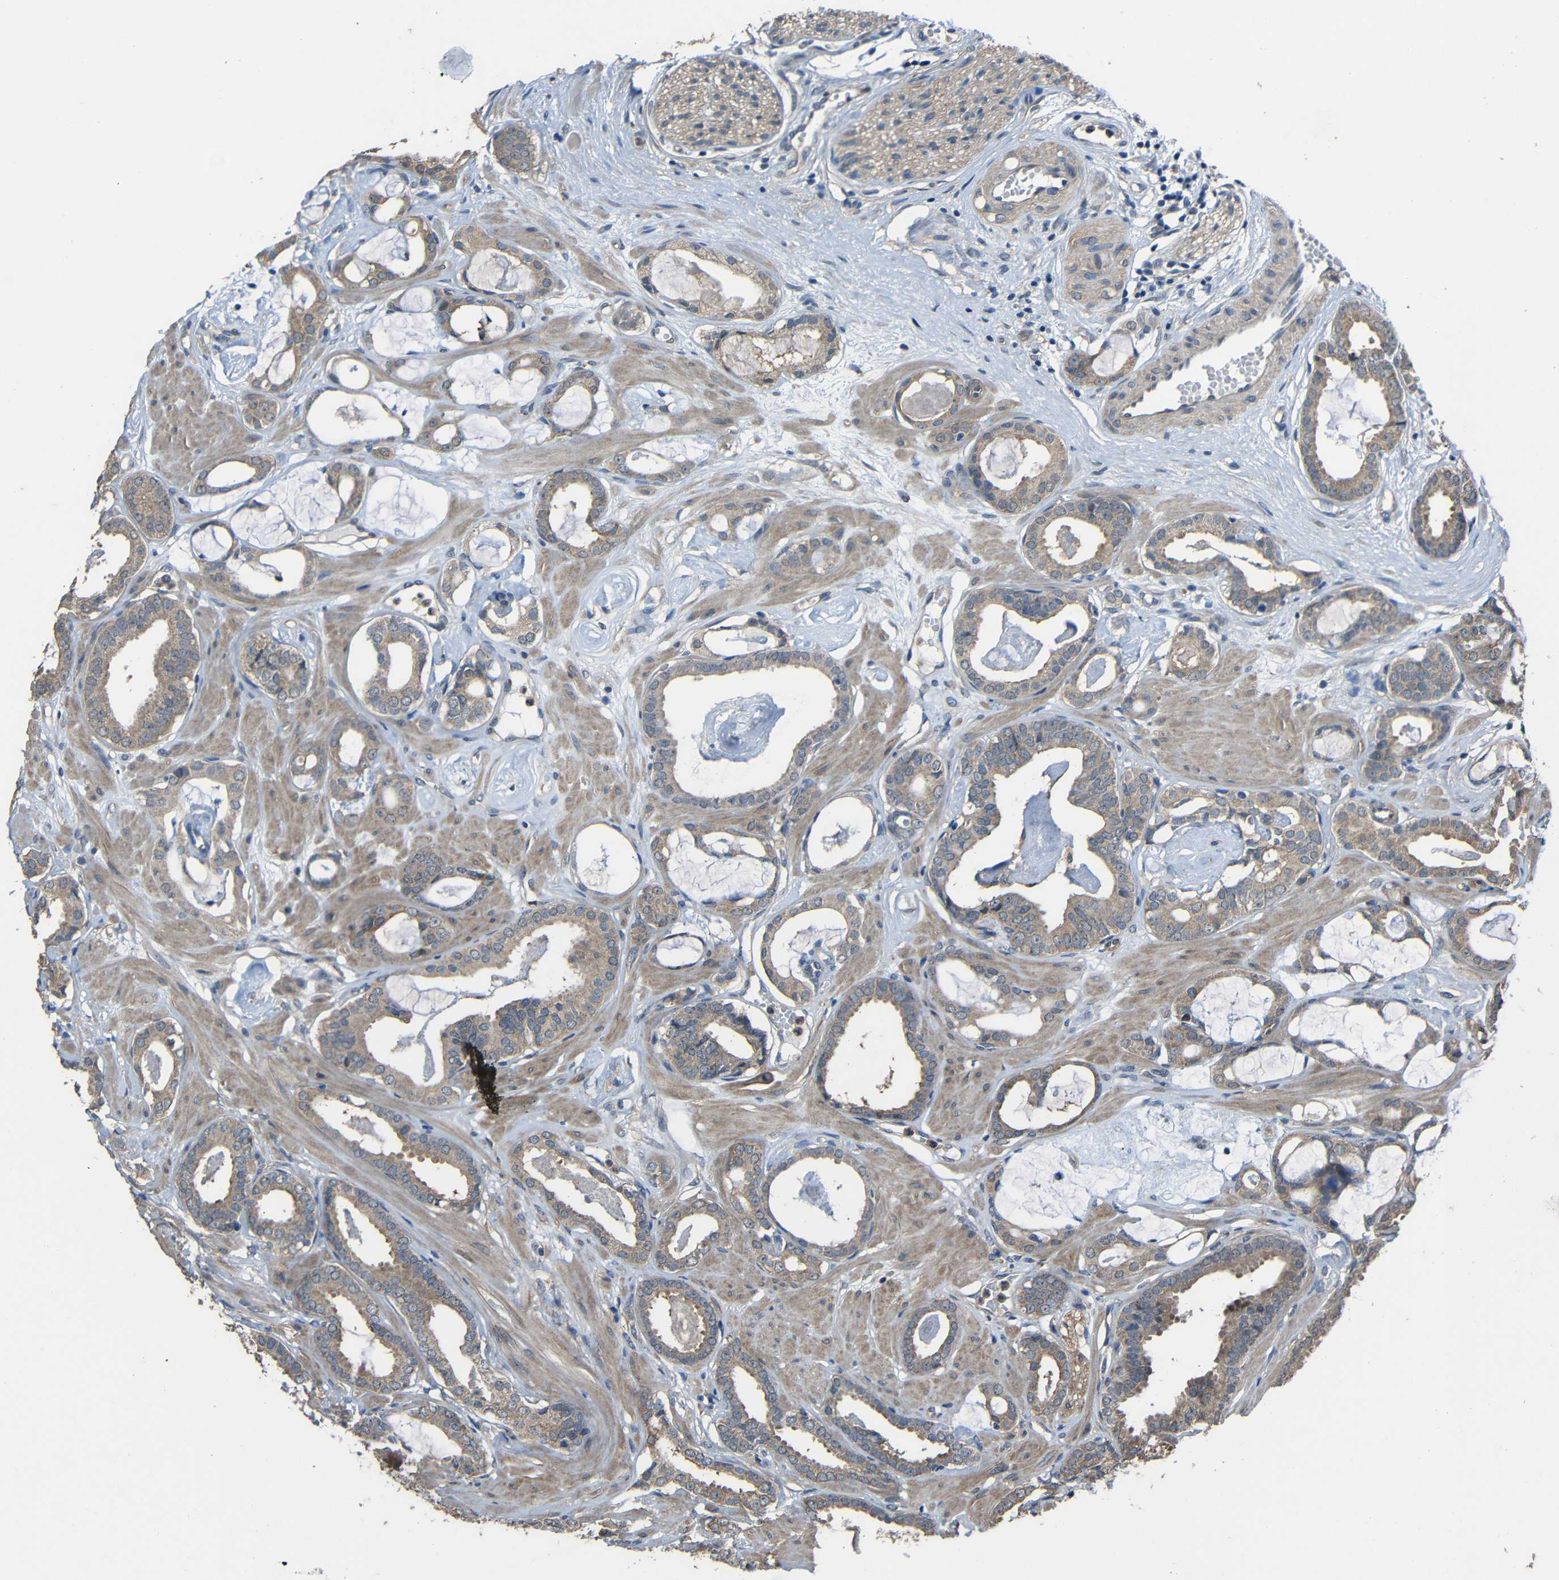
{"staining": {"intensity": "moderate", "quantity": ">75%", "location": "cytoplasmic/membranous"}, "tissue": "prostate cancer", "cell_type": "Tumor cells", "image_type": "cancer", "snomed": [{"axis": "morphology", "description": "Adenocarcinoma, Low grade"}, {"axis": "topography", "description": "Prostate"}], "caption": "Immunohistochemical staining of human low-grade adenocarcinoma (prostate) displays medium levels of moderate cytoplasmic/membranous protein staining in about >75% of tumor cells. The staining is performed using DAB (3,3'-diaminobenzidine) brown chromogen to label protein expression. The nuclei are counter-stained blue using hematoxylin.", "gene": "CHST9", "patient": {"sex": "male", "age": 53}}